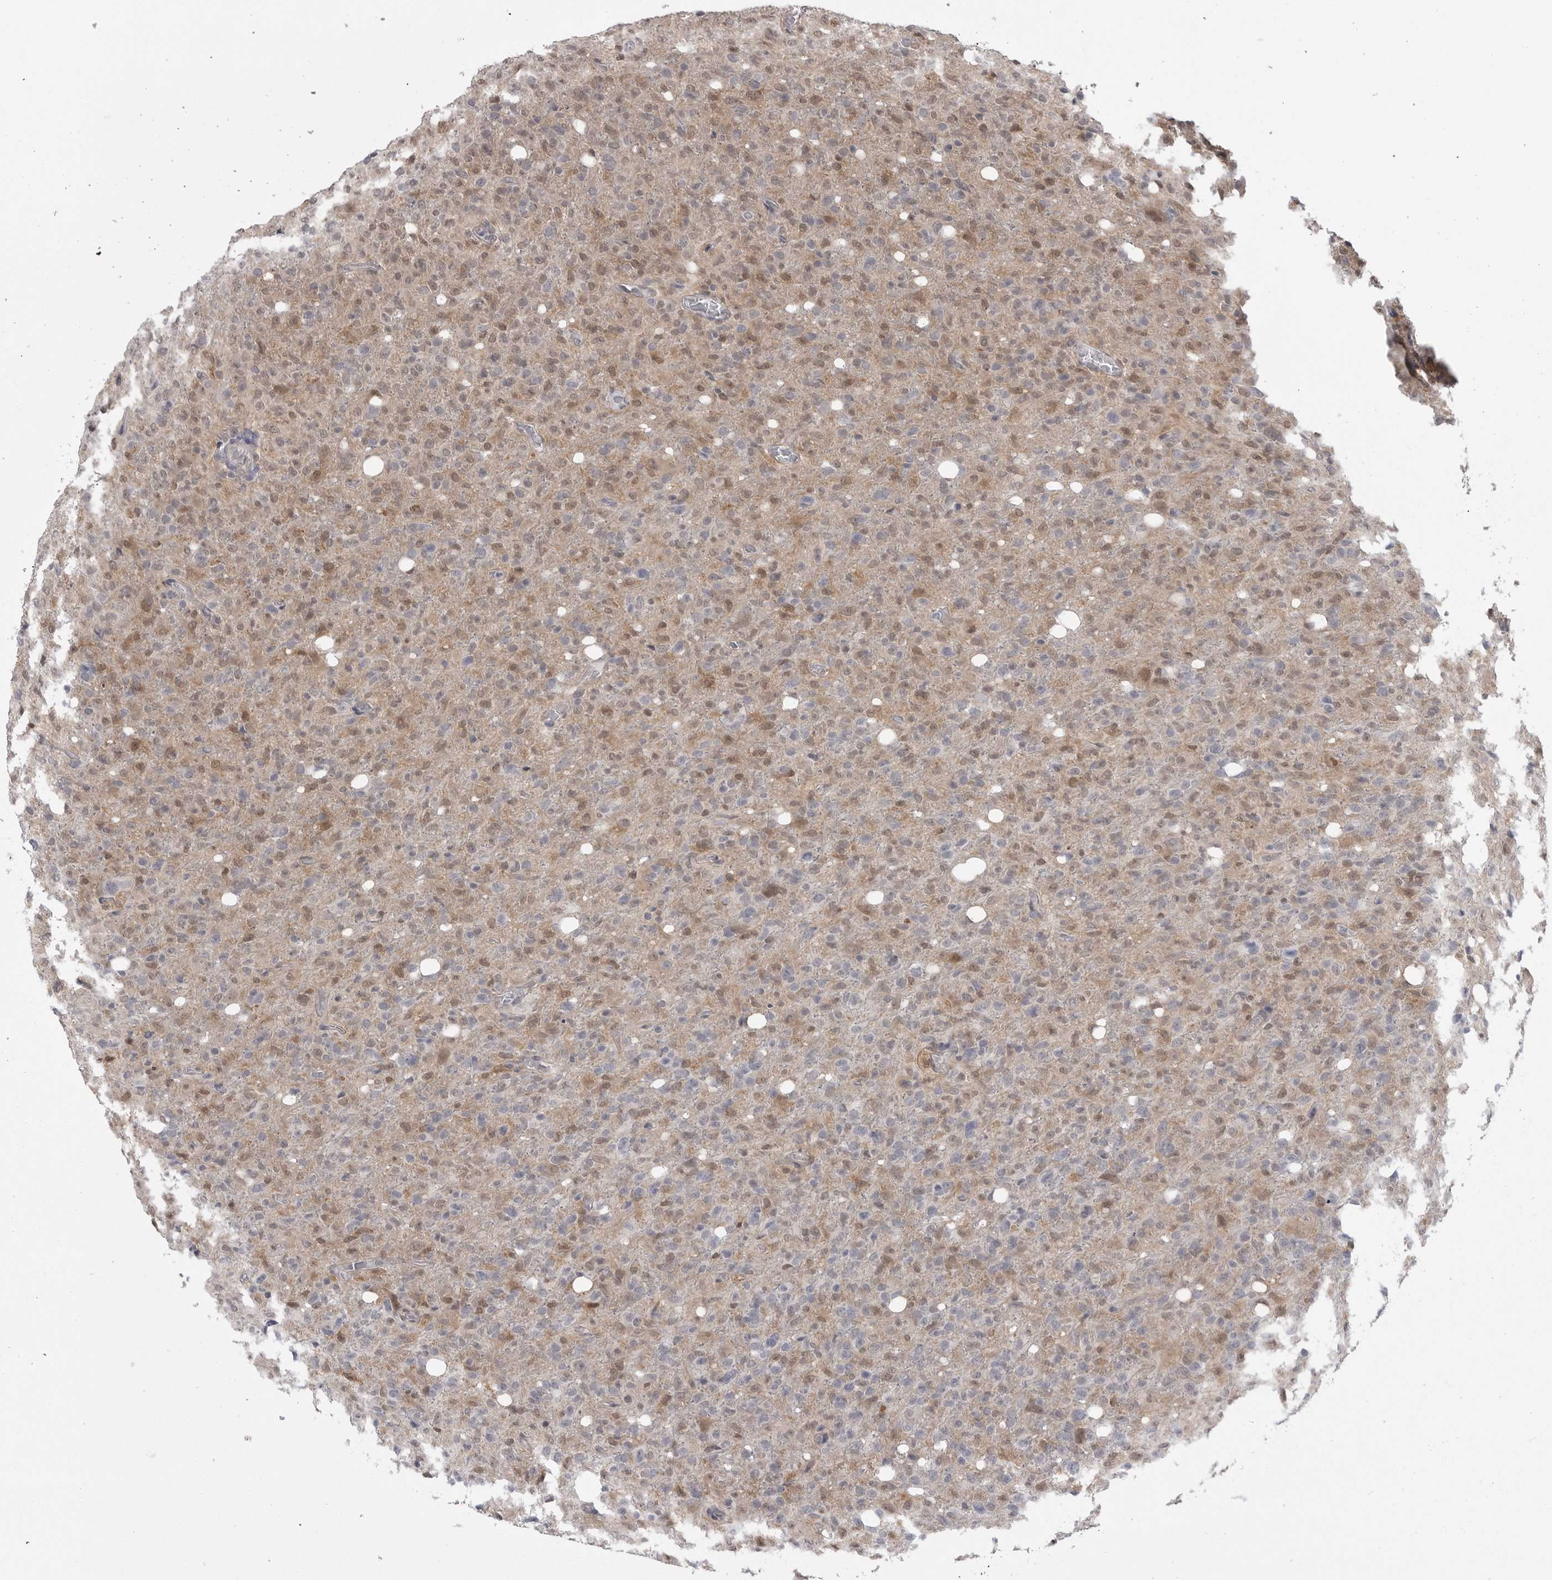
{"staining": {"intensity": "moderate", "quantity": "<25%", "location": "cytoplasmic/membranous,nuclear"}, "tissue": "glioma", "cell_type": "Tumor cells", "image_type": "cancer", "snomed": [{"axis": "morphology", "description": "Glioma, malignant, High grade"}, {"axis": "topography", "description": "Brain"}], "caption": "Immunohistochemical staining of human malignant glioma (high-grade) reveals moderate cytoplasmic/membranous and nuclear protein expression in approximately <25% of tumor cells. (DAB IHC, brown staining for protein, blue staining for nuclei).", "gene": "PNPO", "patient": {"sex": "female", "age": 57}}